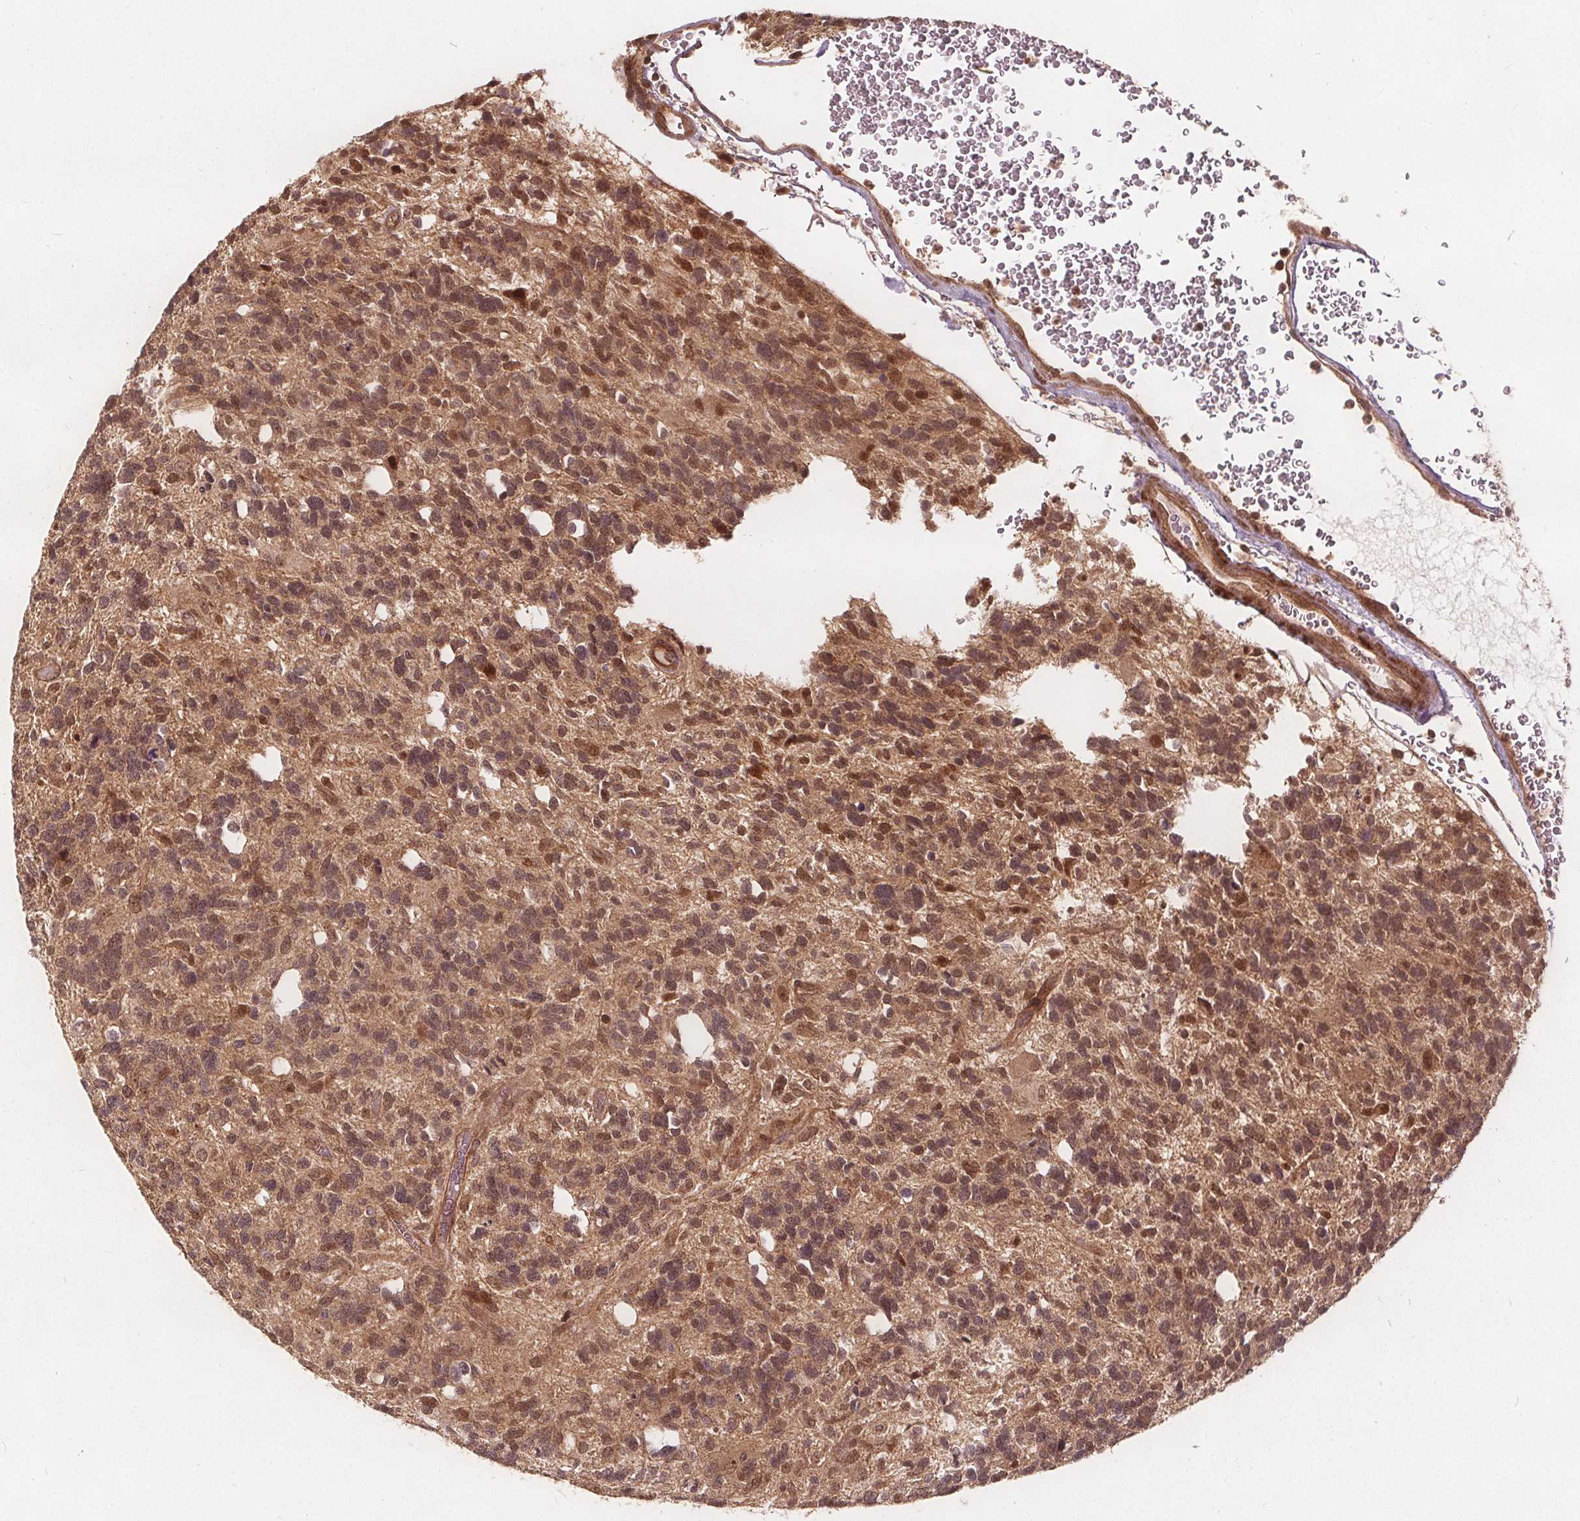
{"staining": {"intensity": "moderate", "quantity": ">75%", "location": "nuclear"}, "tissue": "glioma", "cell_type": "Tumor cells", "image_type": "cancer", "snomed": [{"axis": "morphology", "description": "Glioma, malignant, High grade"}, {"axis": "topography", "description": "Brain"}], "caption": "A photomicrograph showing moderate nuclear expression in about >75% of tumor cells in malignant glioma (high-grade), as visualized by brown immunohistochemical staining.", "gene": "PPP1CB", "patient": {"sex": "male", "age": 49}}